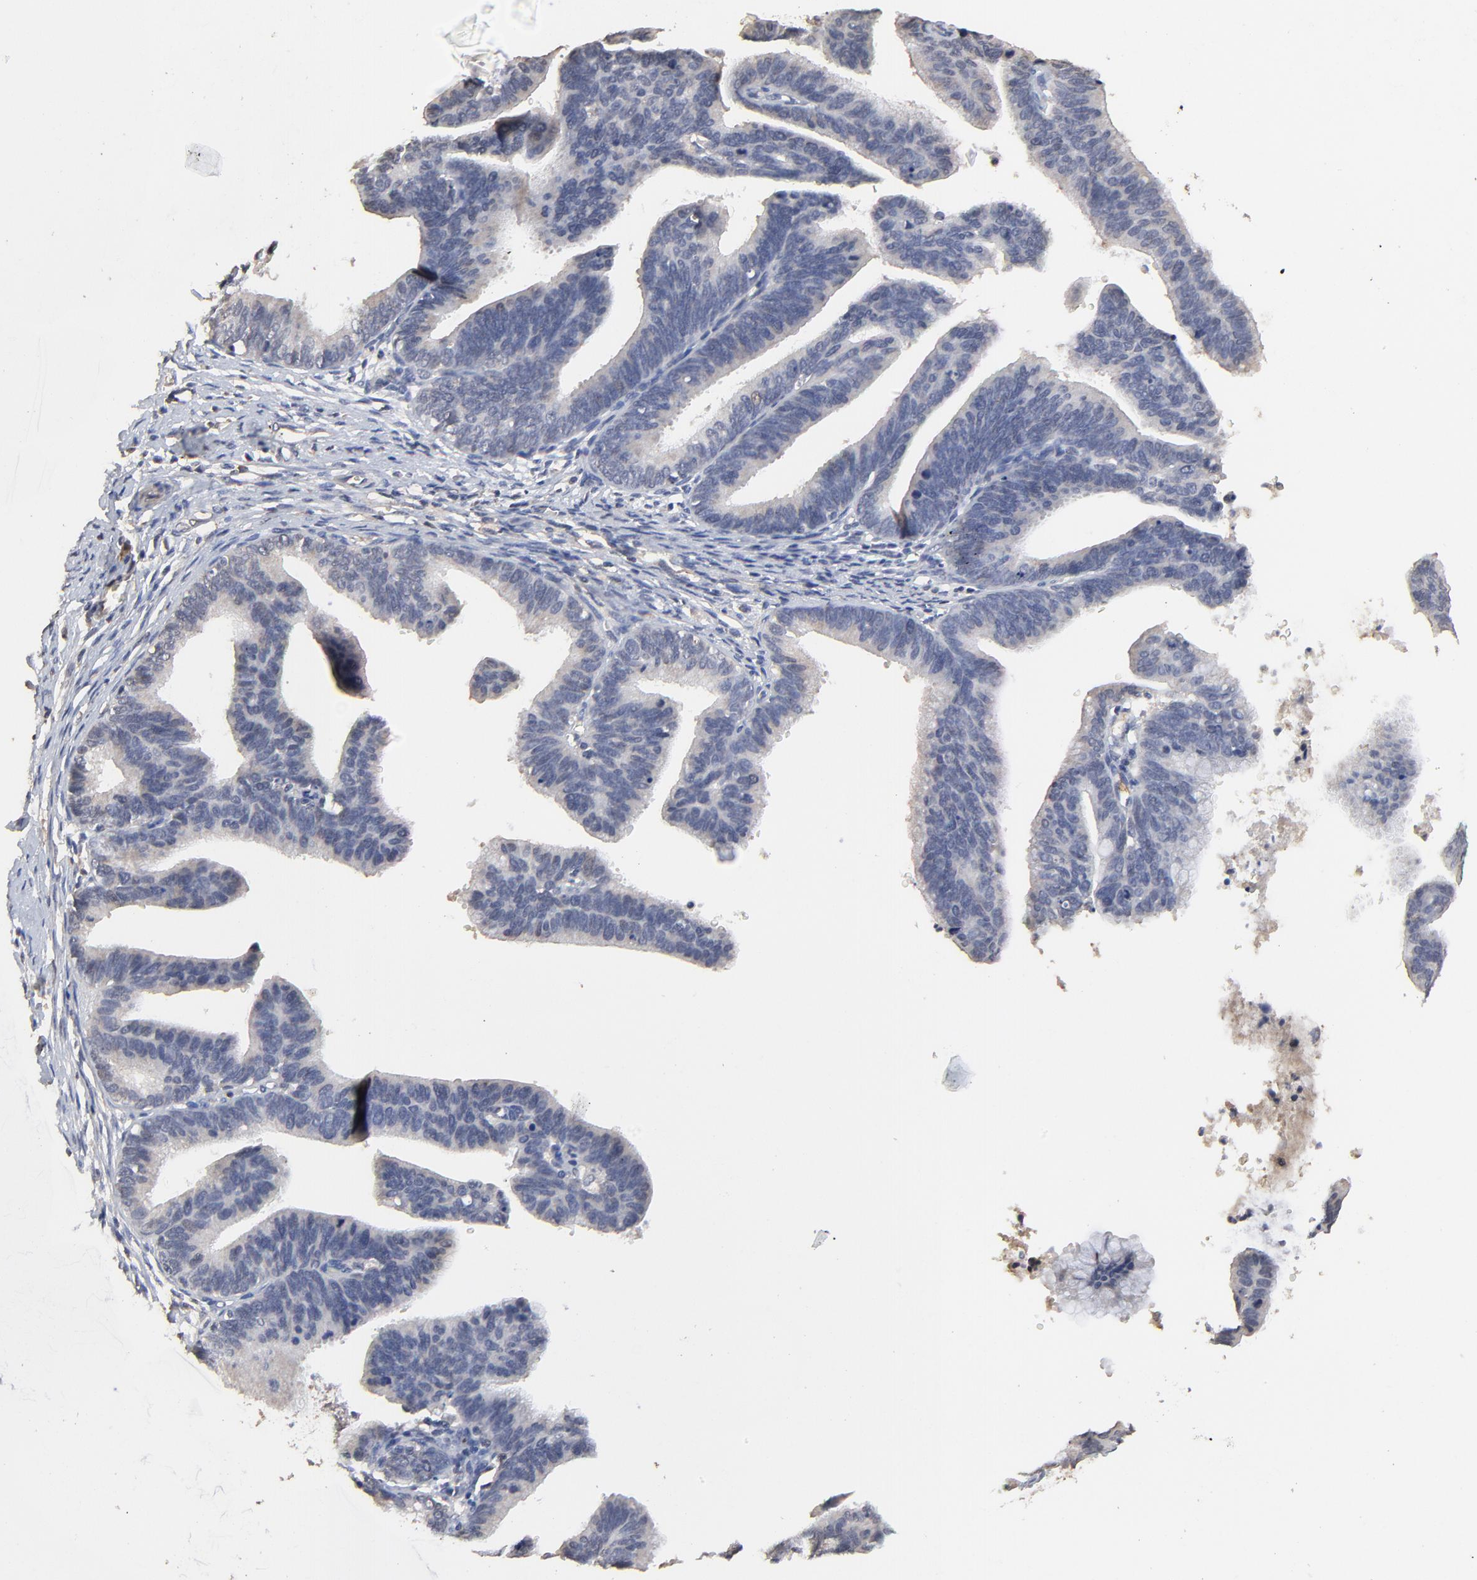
{"staining": {"intensity": "negative", "quantity": "none", "location": "none"}, "tissue": "cervical cancer", "cell_type": "Tumor cells", "image_type": "cancer", "snomed": [{"axis": "morphology", "description": "Adenocarcinoma, NOS"}, {"axis": "topography", "description": "Cervix"}], "caption": "Immunohistochemistry (IHC) image of human cervical cancer (adenocarcinoma) stained for a protein (brown), which displays no staining in tumor cells. (IHC, brightfield microscopy, high magnification).", "gene": "VPREB3", "patient": {"sex": "female", "age": 47}}